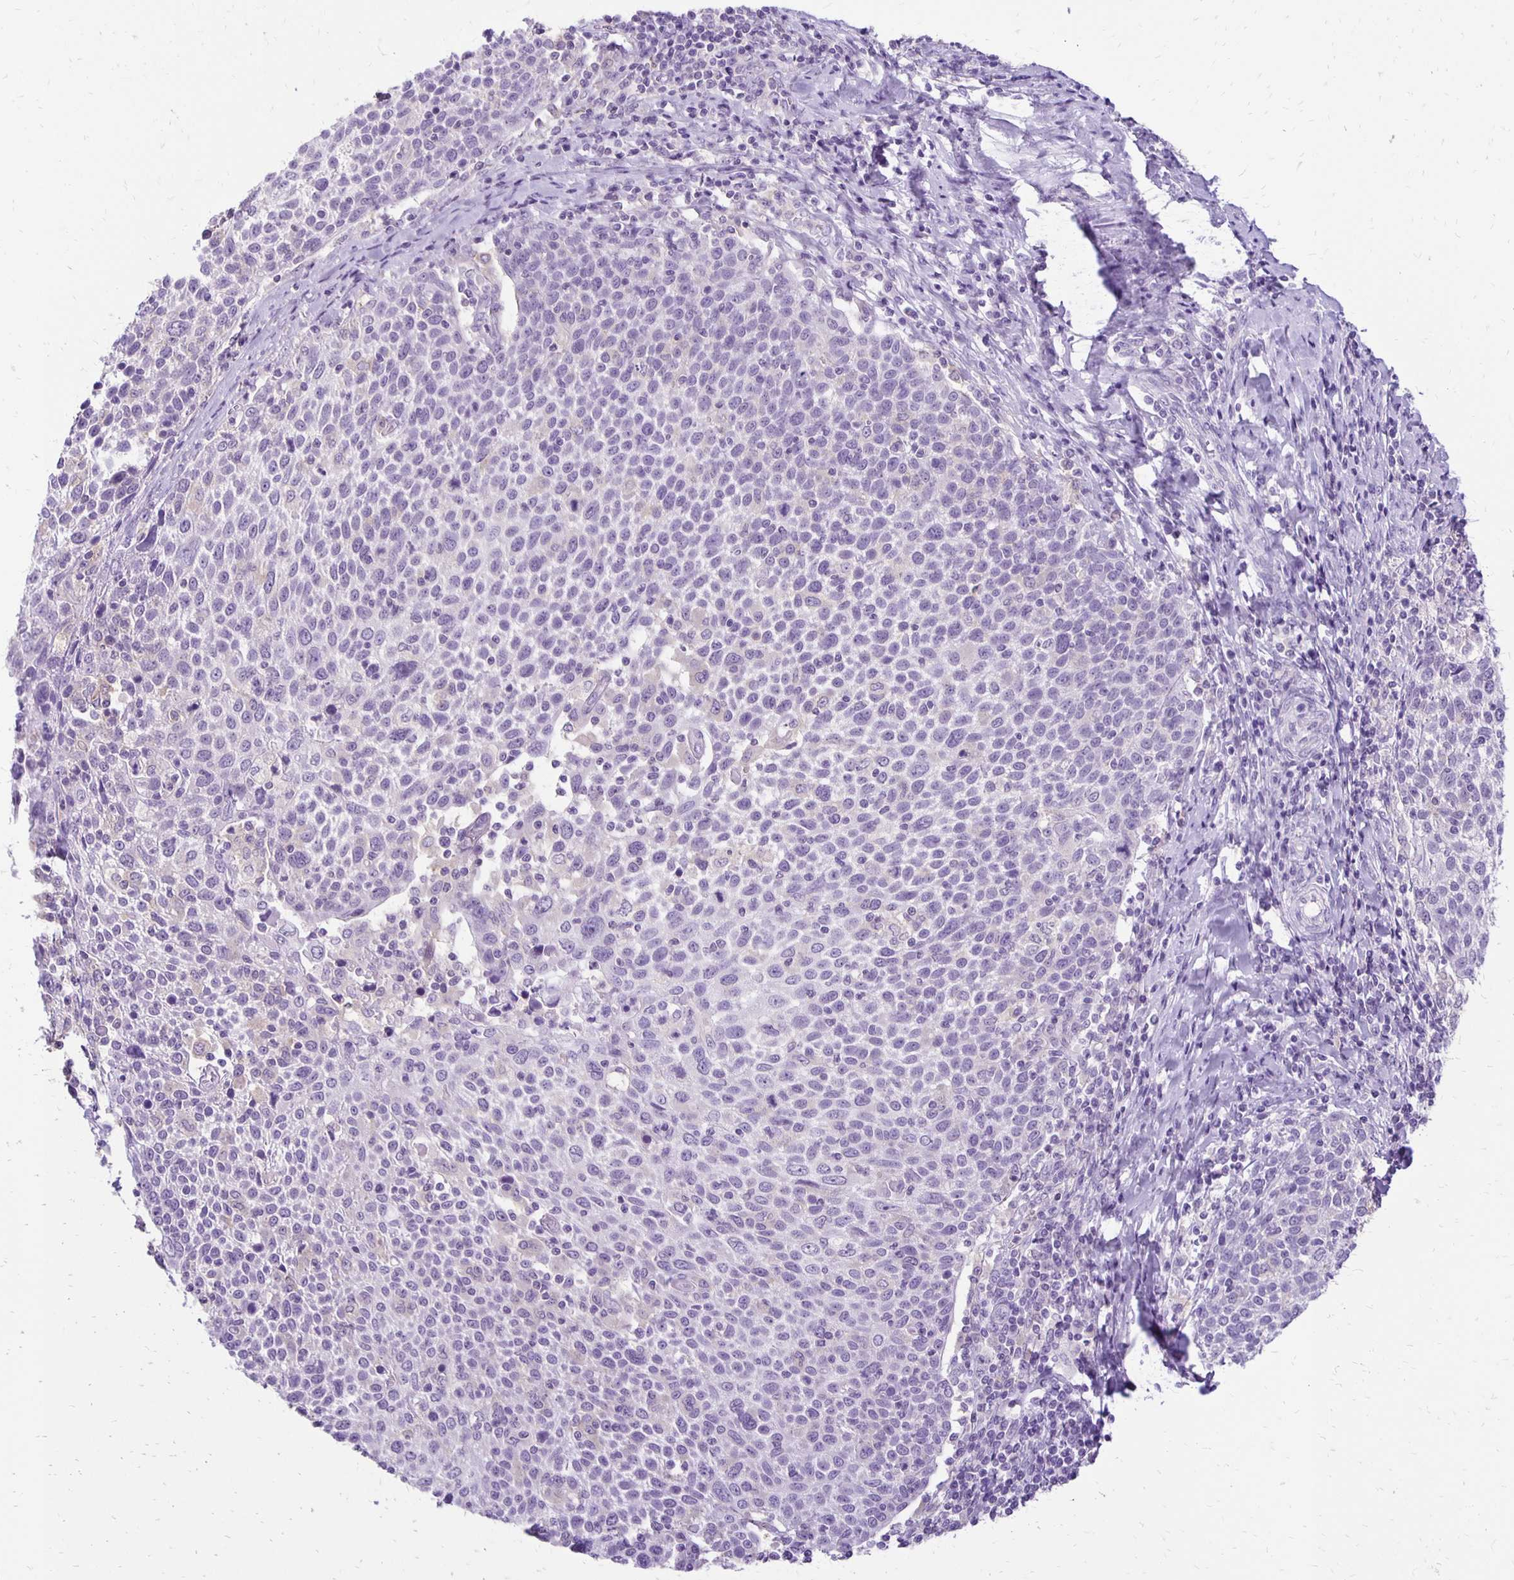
{"staining": {"intensity": "negative", "quantity": "none", "location": "none"}, "tissue": "cervical cancer", "cell_type": "Tumor cells", "image_type": "cancer", "snomed": [{"axis": "morphology", "description": "Squamous cell carcinoma, NOS"}, {"axis": "topography", "description": "Cervix"}], "caption": "This is a micrograph of immunohistochemistry staining of squamous cell carcinoma (cervical), which shows no positivity in tumor cells.", "gene": "ANKRD45", "patient": {"sex": "female", "age": 61}}